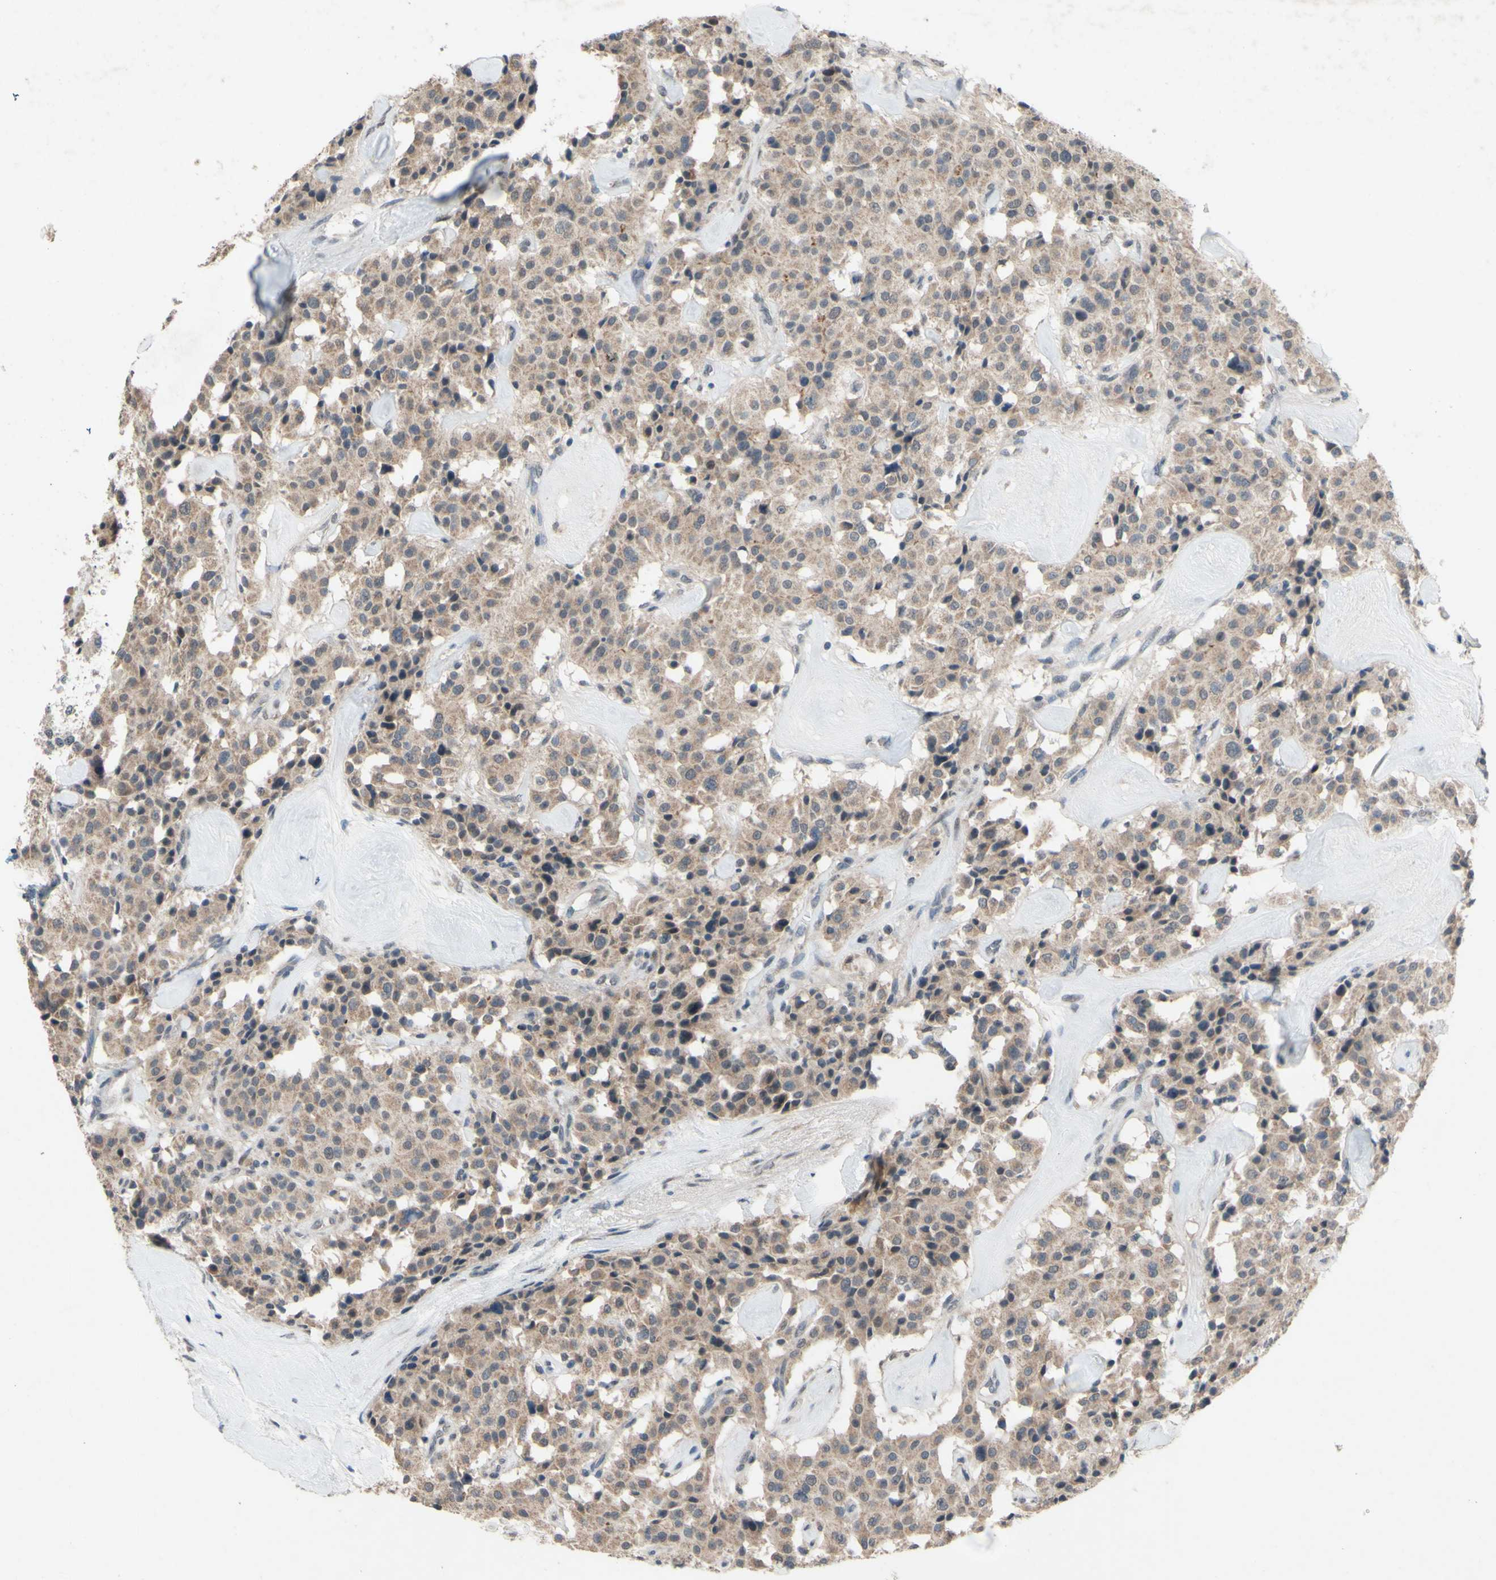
{"staining": {"intensity": "moderate", "quantity": ">75%", "location": "cytoplasmic/membranous"}, "tissue": "carcinoid", "cell_type": "Tumor cells", "image_type": "cancer", "snomed": [{"axis": "morphology", "description": "Carcinoid, malignant, NOS"}, {"axis": "topography", "description": "Lung"}], "caption": "An immunohistochemistry (IHC) histopathology image of tumor tissue is shown. Protein staining in brown shows moderate cytoplasmic/membranous positivity in malignant carcinoid within tumor cells.", "gene": "CDCP1", "patient": {"sex": "male", "age": 30}}